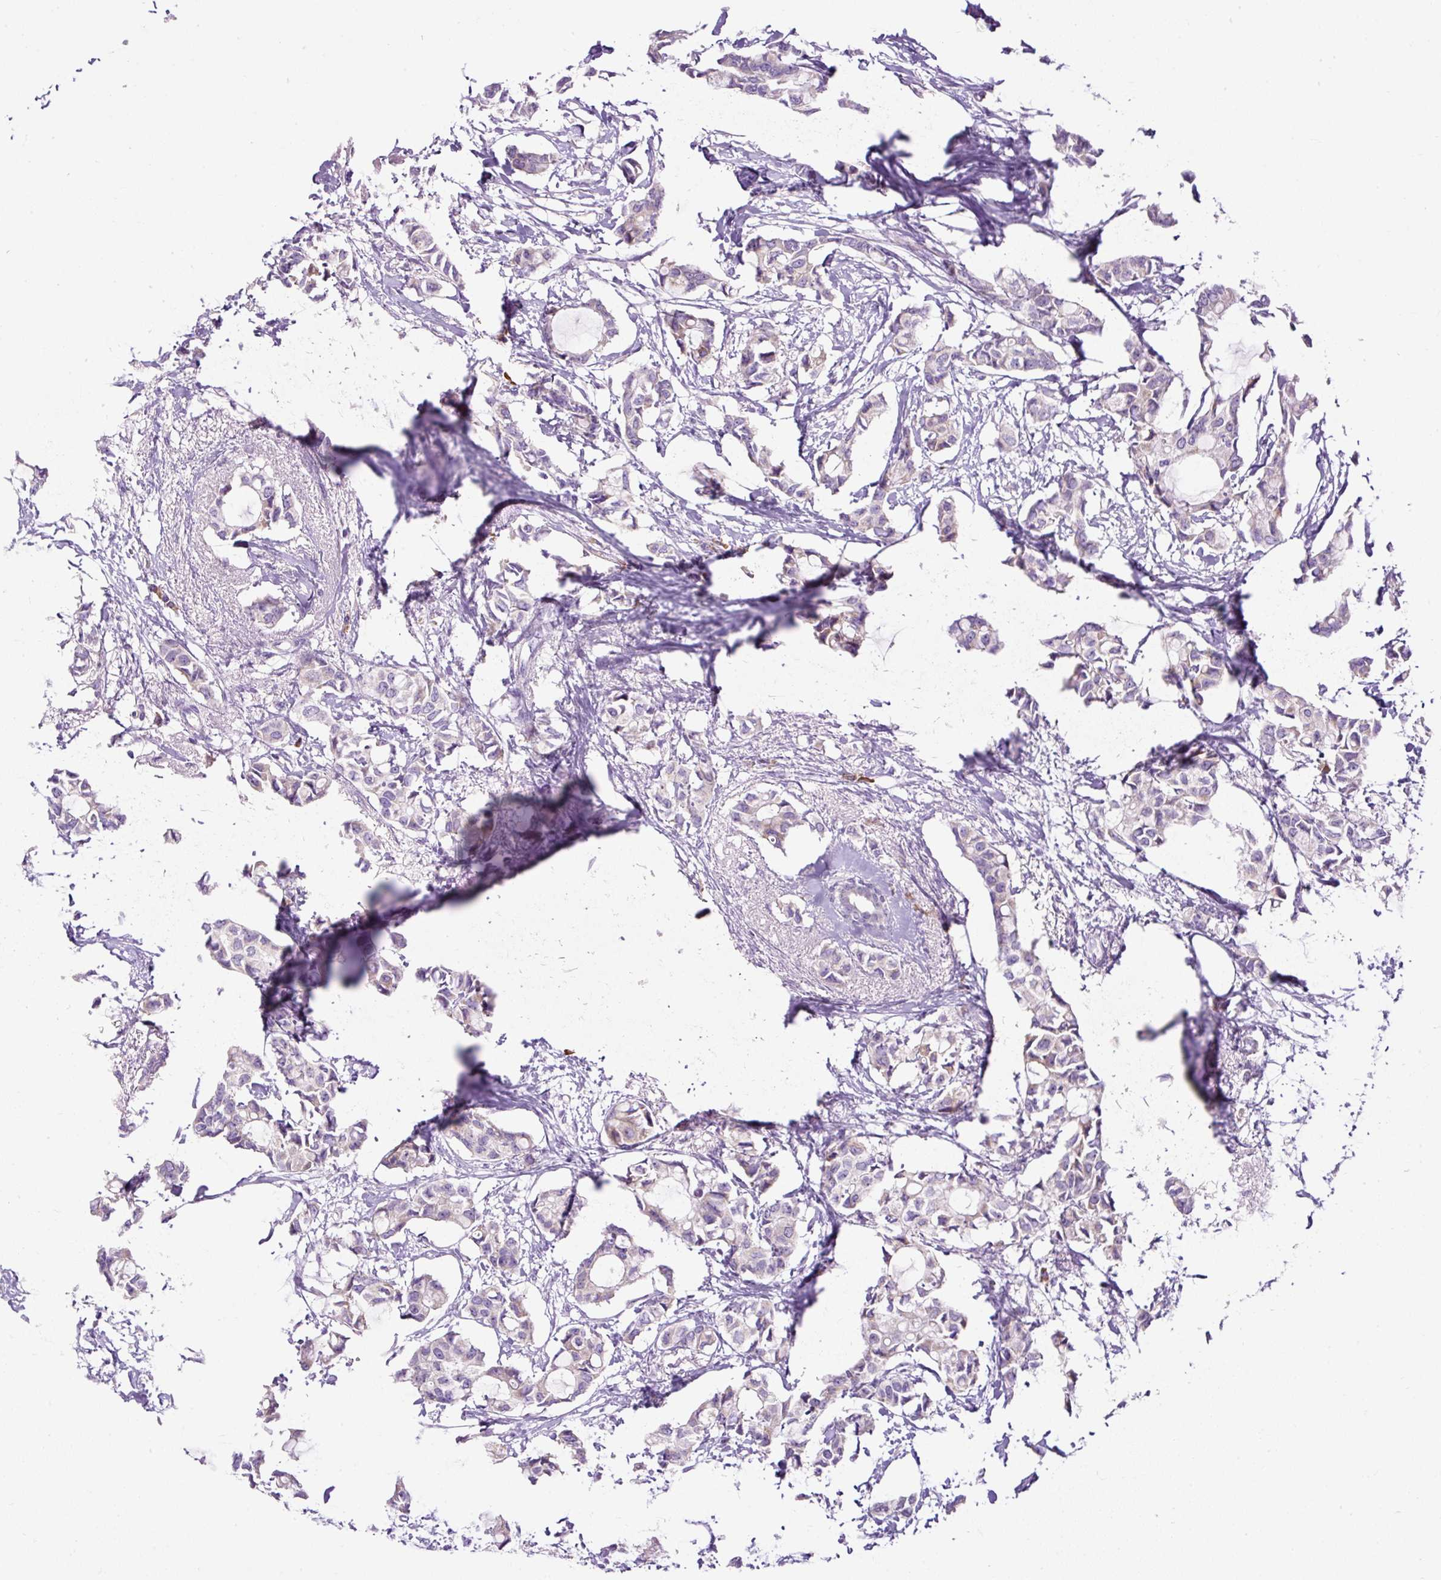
{"staining": {"intensity": "weak", "quantity": "<25%", "location": "cytoplasmic/membranous"}, "tissue": "breast cancer", "cell_type": "Tumor cells", "image_type": "cancer", "snomed": [{"axis": "morphology", "description": "Duct carcinoma"}, {"axis": "topography", "description": "Breast"}], "caption": "Immunohistochemistry (IHC) histopathology image of neoplastic tissue: invasive ductal carcinoma (breast) stained with DAB (3,3'-diaminobenzidine) shows no significant protein positivity in tumor cells.", "gene": "FMC1", "patient": {"sex": "female", "age": 73}}